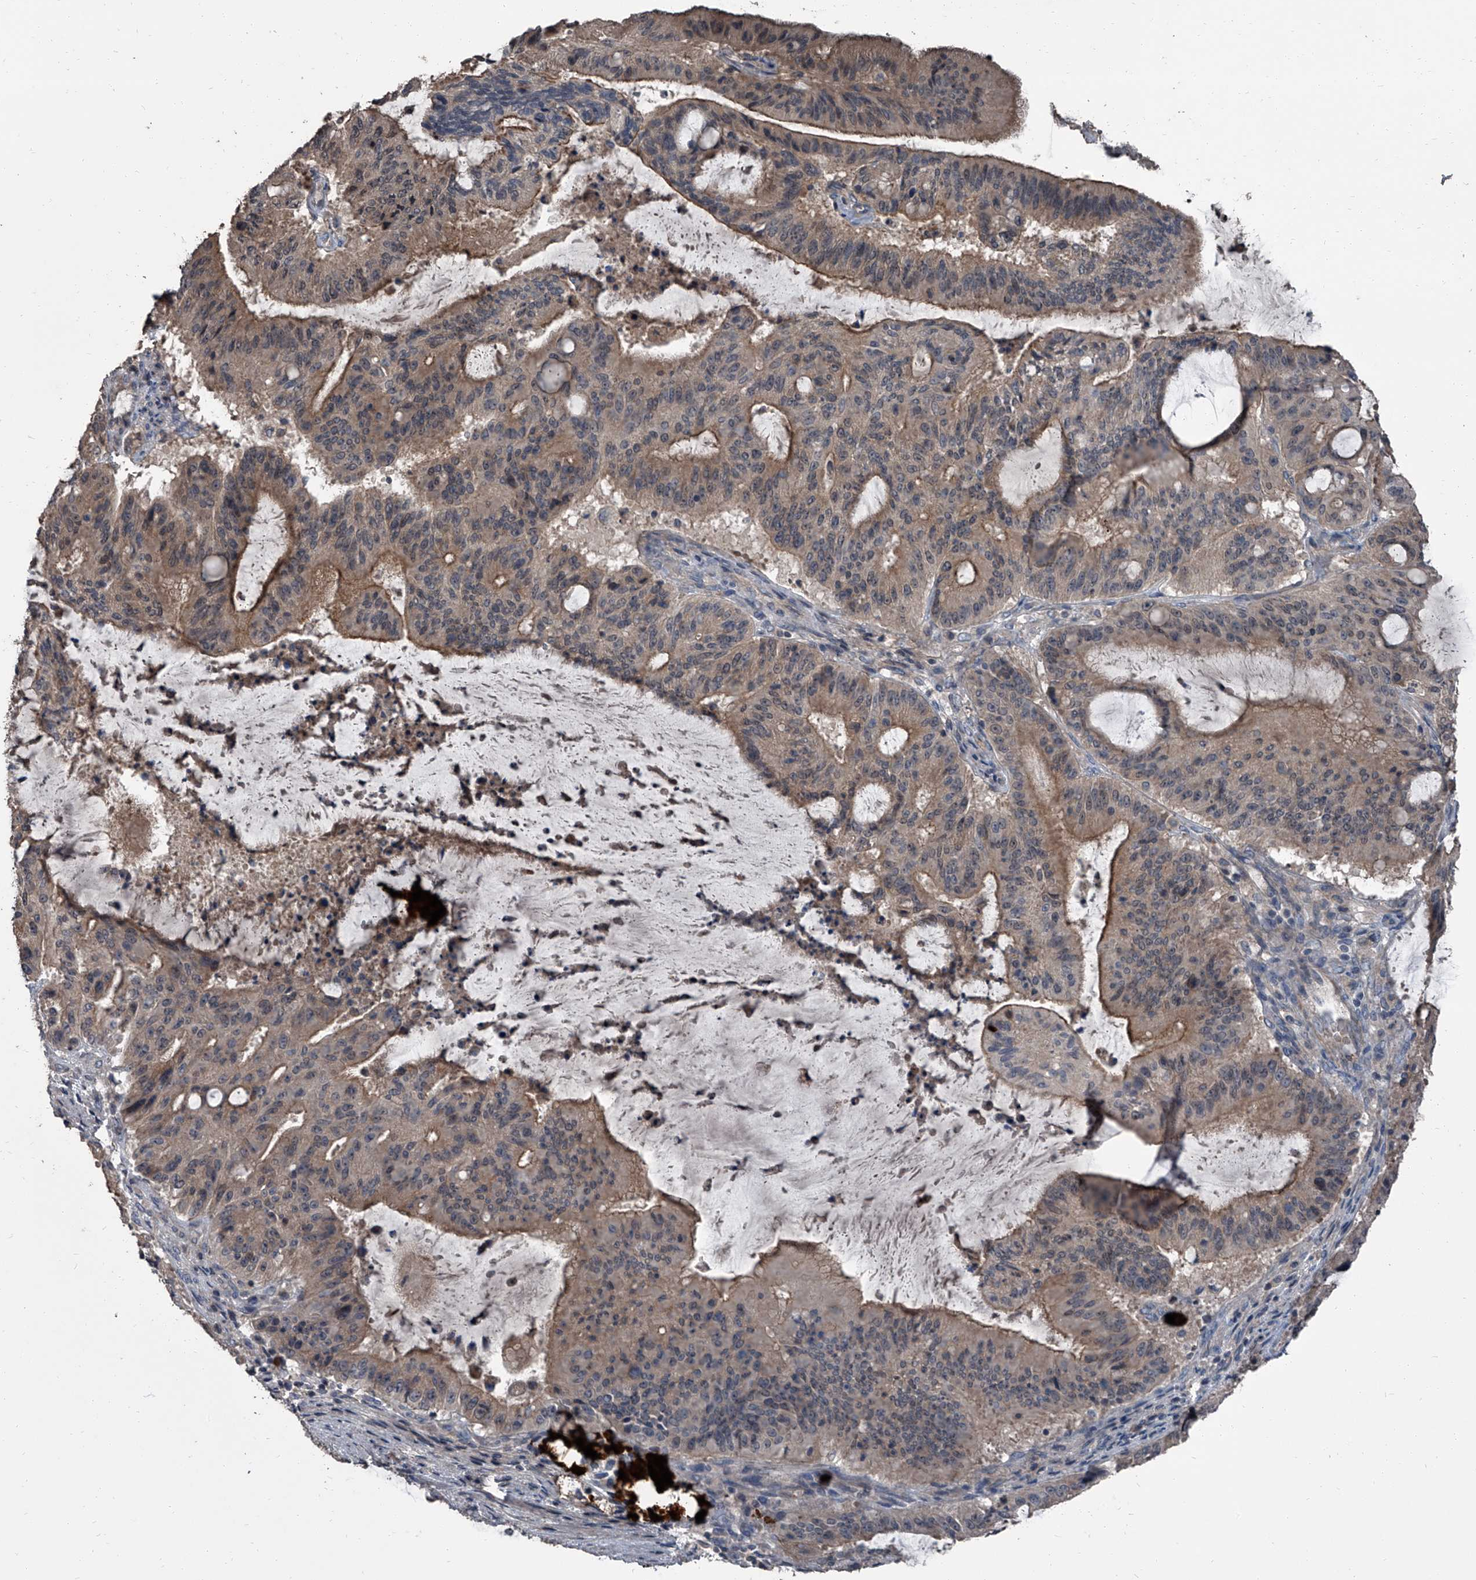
{"staining": {"intensity": "moderate", "quantity": "25%-75%", "location": "cytoplasmic/membranous"}, "tissue": "liver cancer", "cell_type": "Tumor cells", "image_type": "cancer", "snomed": [{"axis": "morphology", "description": "Normal tissue, NOS"}, {"axis": "morphology", "description": "Cholangiocarcinoma"}, {"axis": "topography", "description": "Liver"}, {"axis": "topography", "description": "Peripheral nerve tissue"}], "caption": "DAB (3,3'-diaminobenzidine) immunohistochemical staining of liver cancer (cholangiocarcinoma) exhibits moderate cytoplasmic/membranous protein staining in approximately 25%-75% of tumor cells.", "gene": "OARD1", "patient": {"sex": "female", "age": 73}}